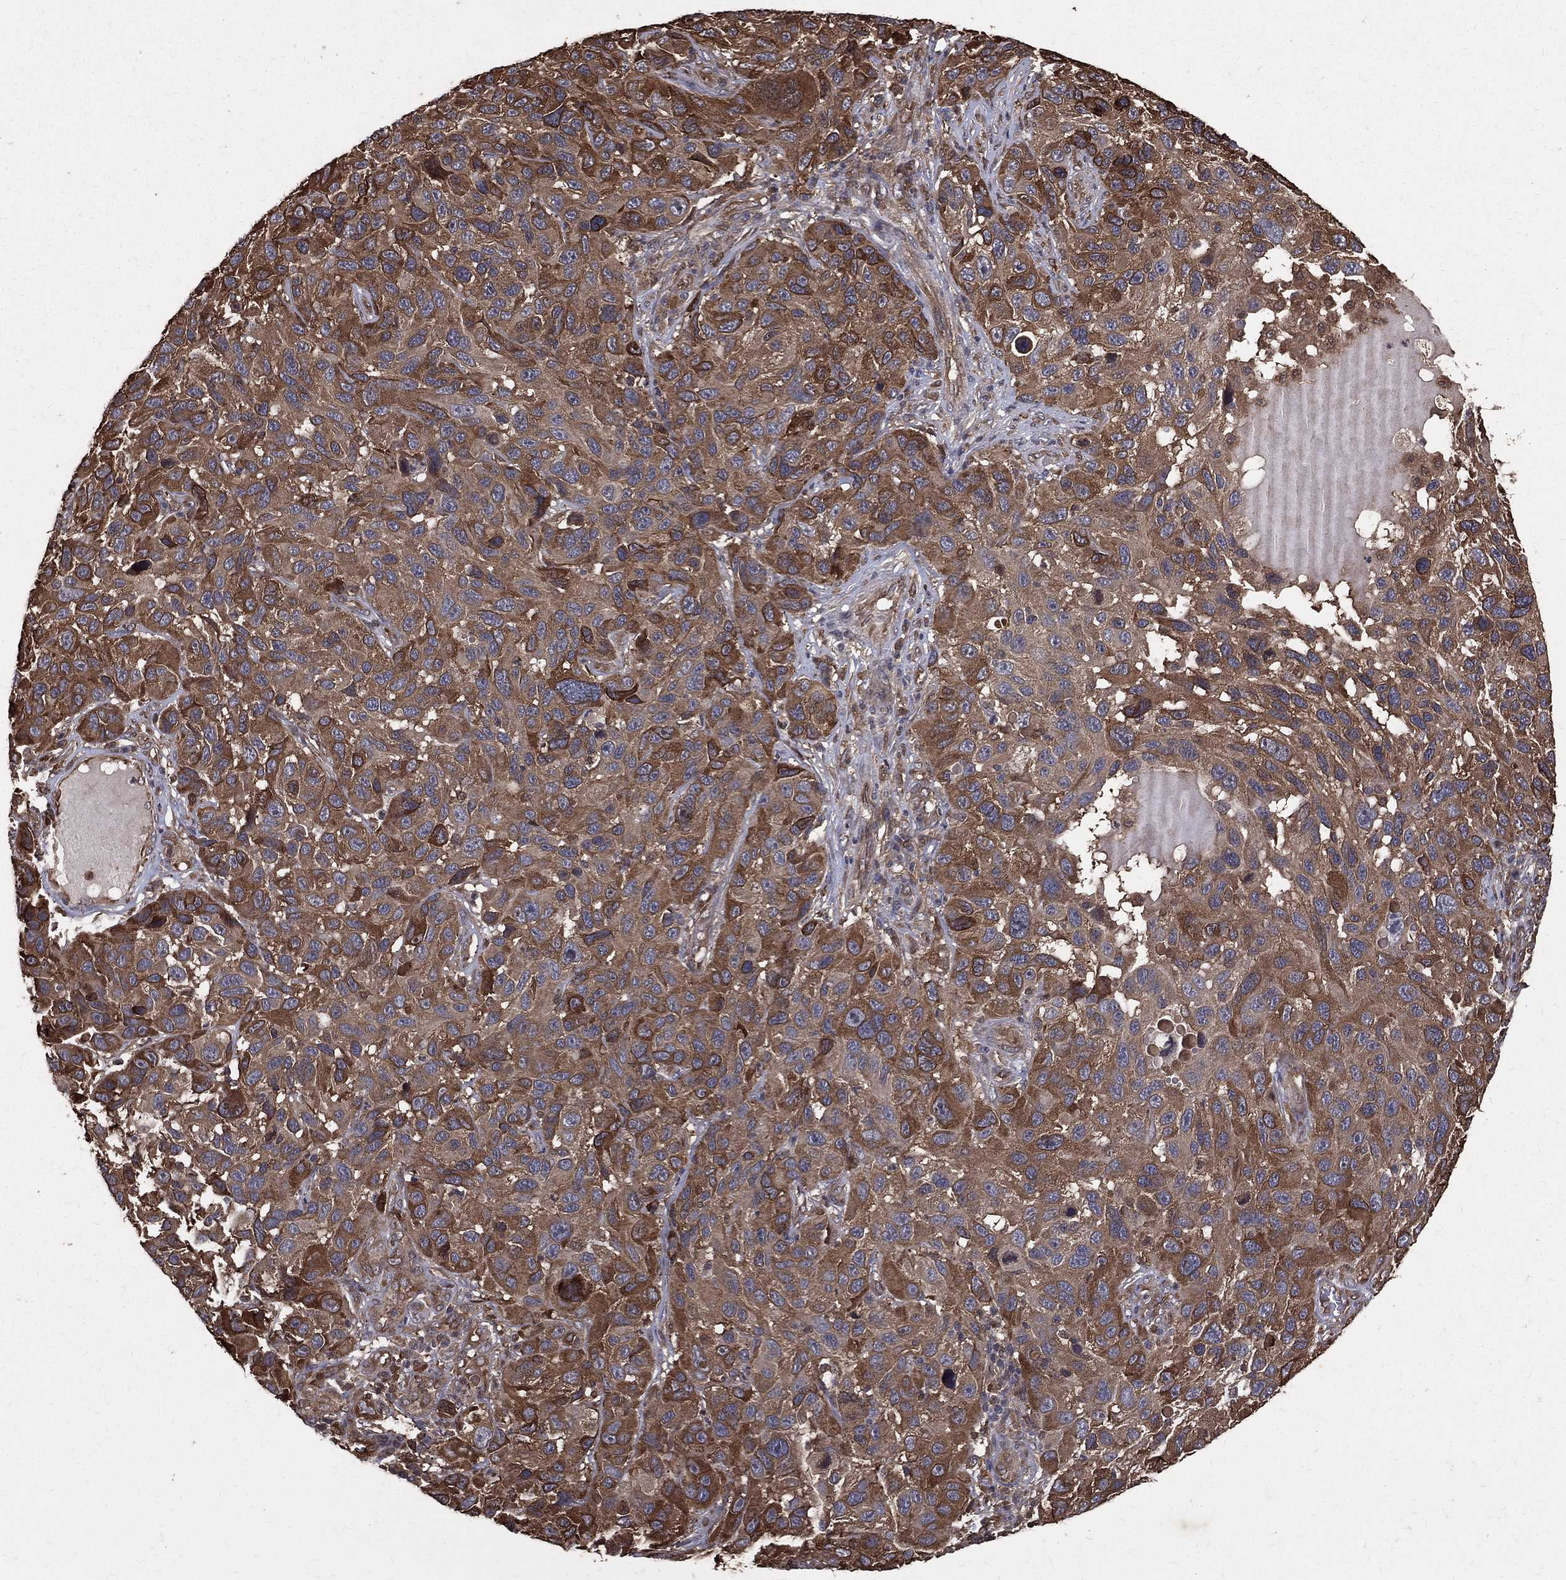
{"staining": {"intensity": "strong", "quantity": "<25%", "location": "cytoplasmic/membranous"}, "tissue": "melanoma", "cell_type": "Tumor cells", "image_type": "cancer", "snomed": [{"axis": "morphology", "description": "Malignant melanoma, NOS"}, {"axis": "topography", "description": "Skin"}], "caption": "Immunohistochemistry staining of melanoma, which shows medium levels of strong cytoplasmic/membranous positivity in about <25% of tumor cells indicating strong cytoplasmic/membranous protein positivity. The staining was performed using DAB (3,3'-diaminobenzidine) (brown) for protein detection and nuclei were counterstained in hematoxylin (blue).", "gene": "DPYSL2", "patient": {"sex": "male", "age": 53}}